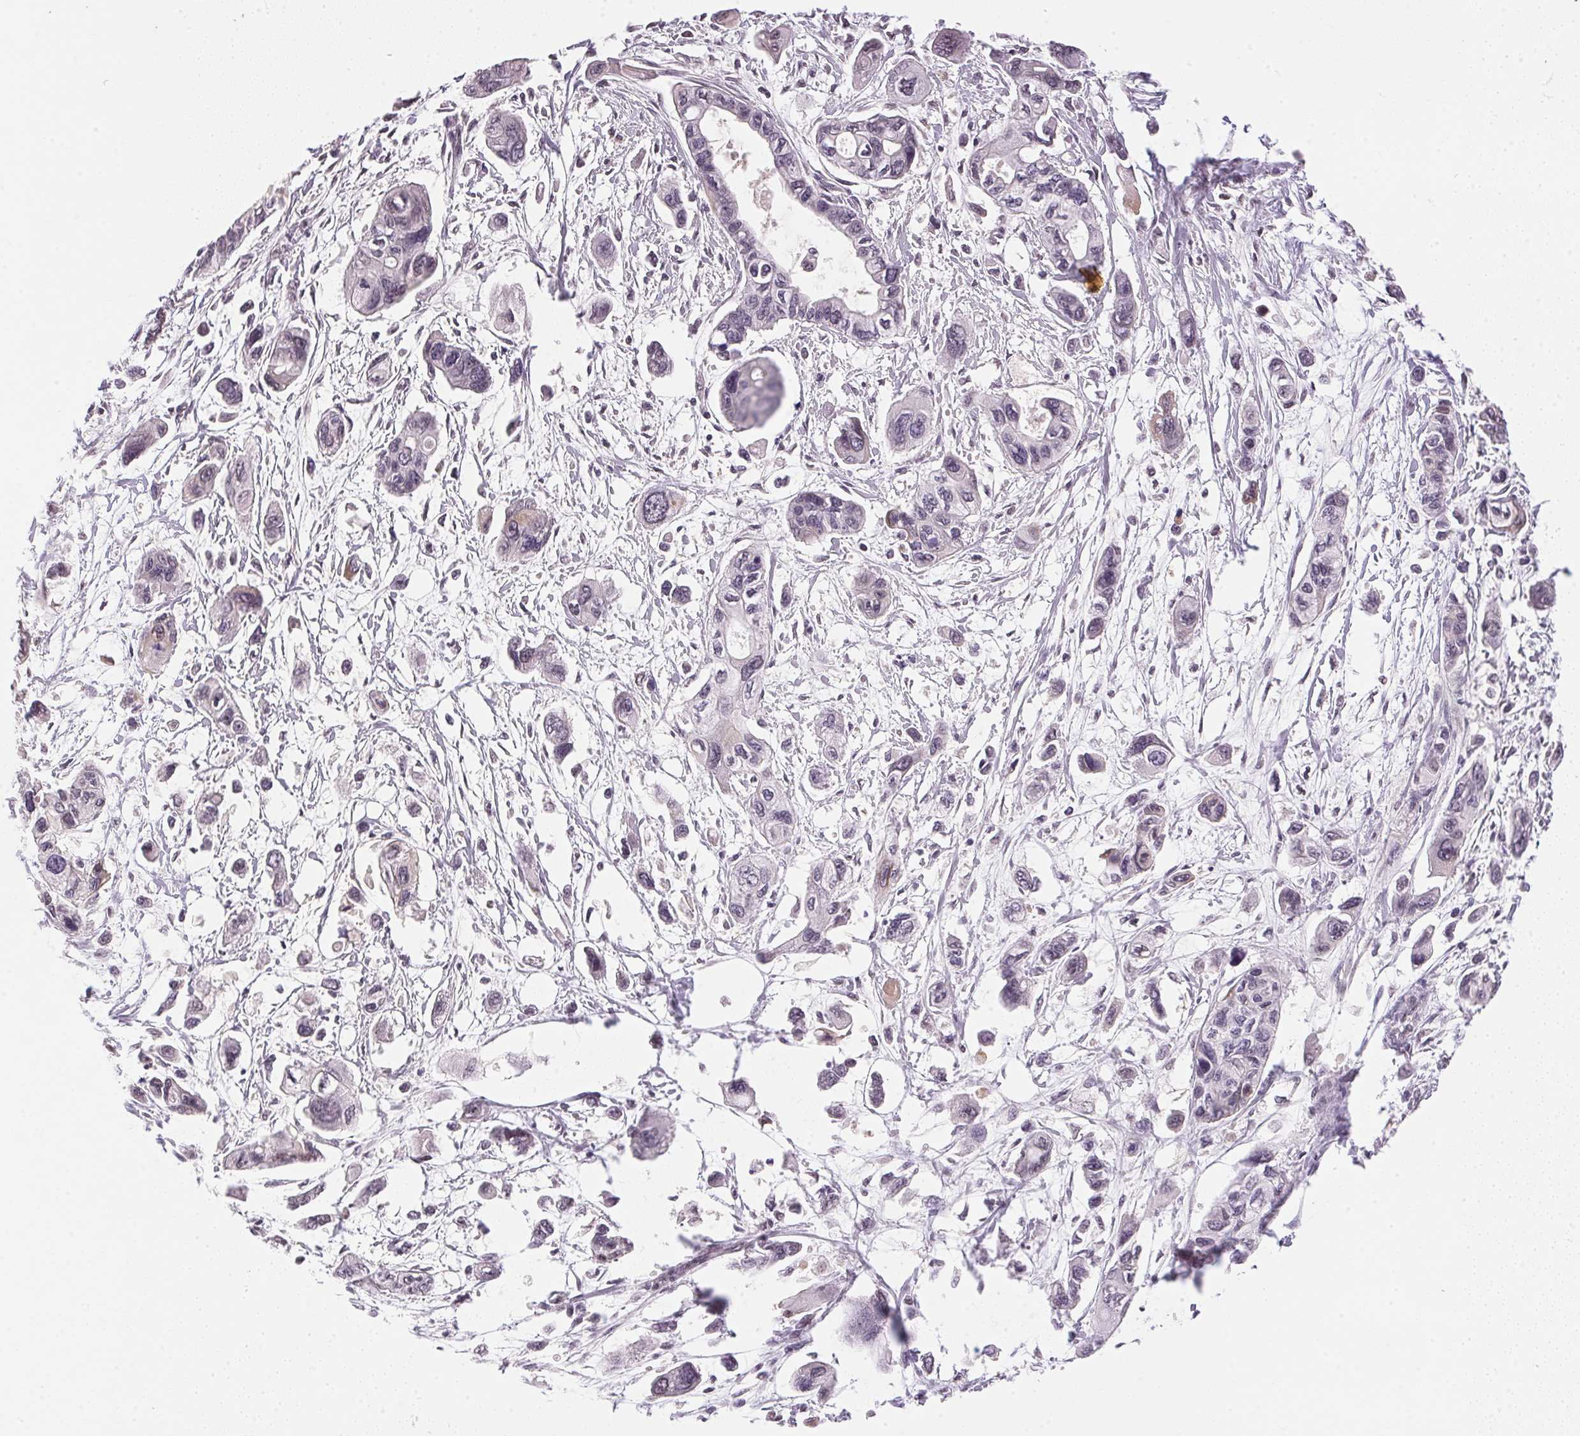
{"staining": {"intensity": "negative", "quantity": "none", "location": "none"}, "tissue": "pancreatic cancer", "cell_type": "Tumor cells", "image_type": "cancer", "snomed": [{"axis": "morphology", "description": "Adenocarcinoma, NOS"}, {"axis": "topography", "description": "Pancreas"}], "caption": "This is an immunohistochemistry (IHC) histopathology image of human pancreatic cancer (adenocarcinoma). There is no staining in tumor cells.", "gene": "FNDC4", "patient": {"sex": "female", "age": 47}}